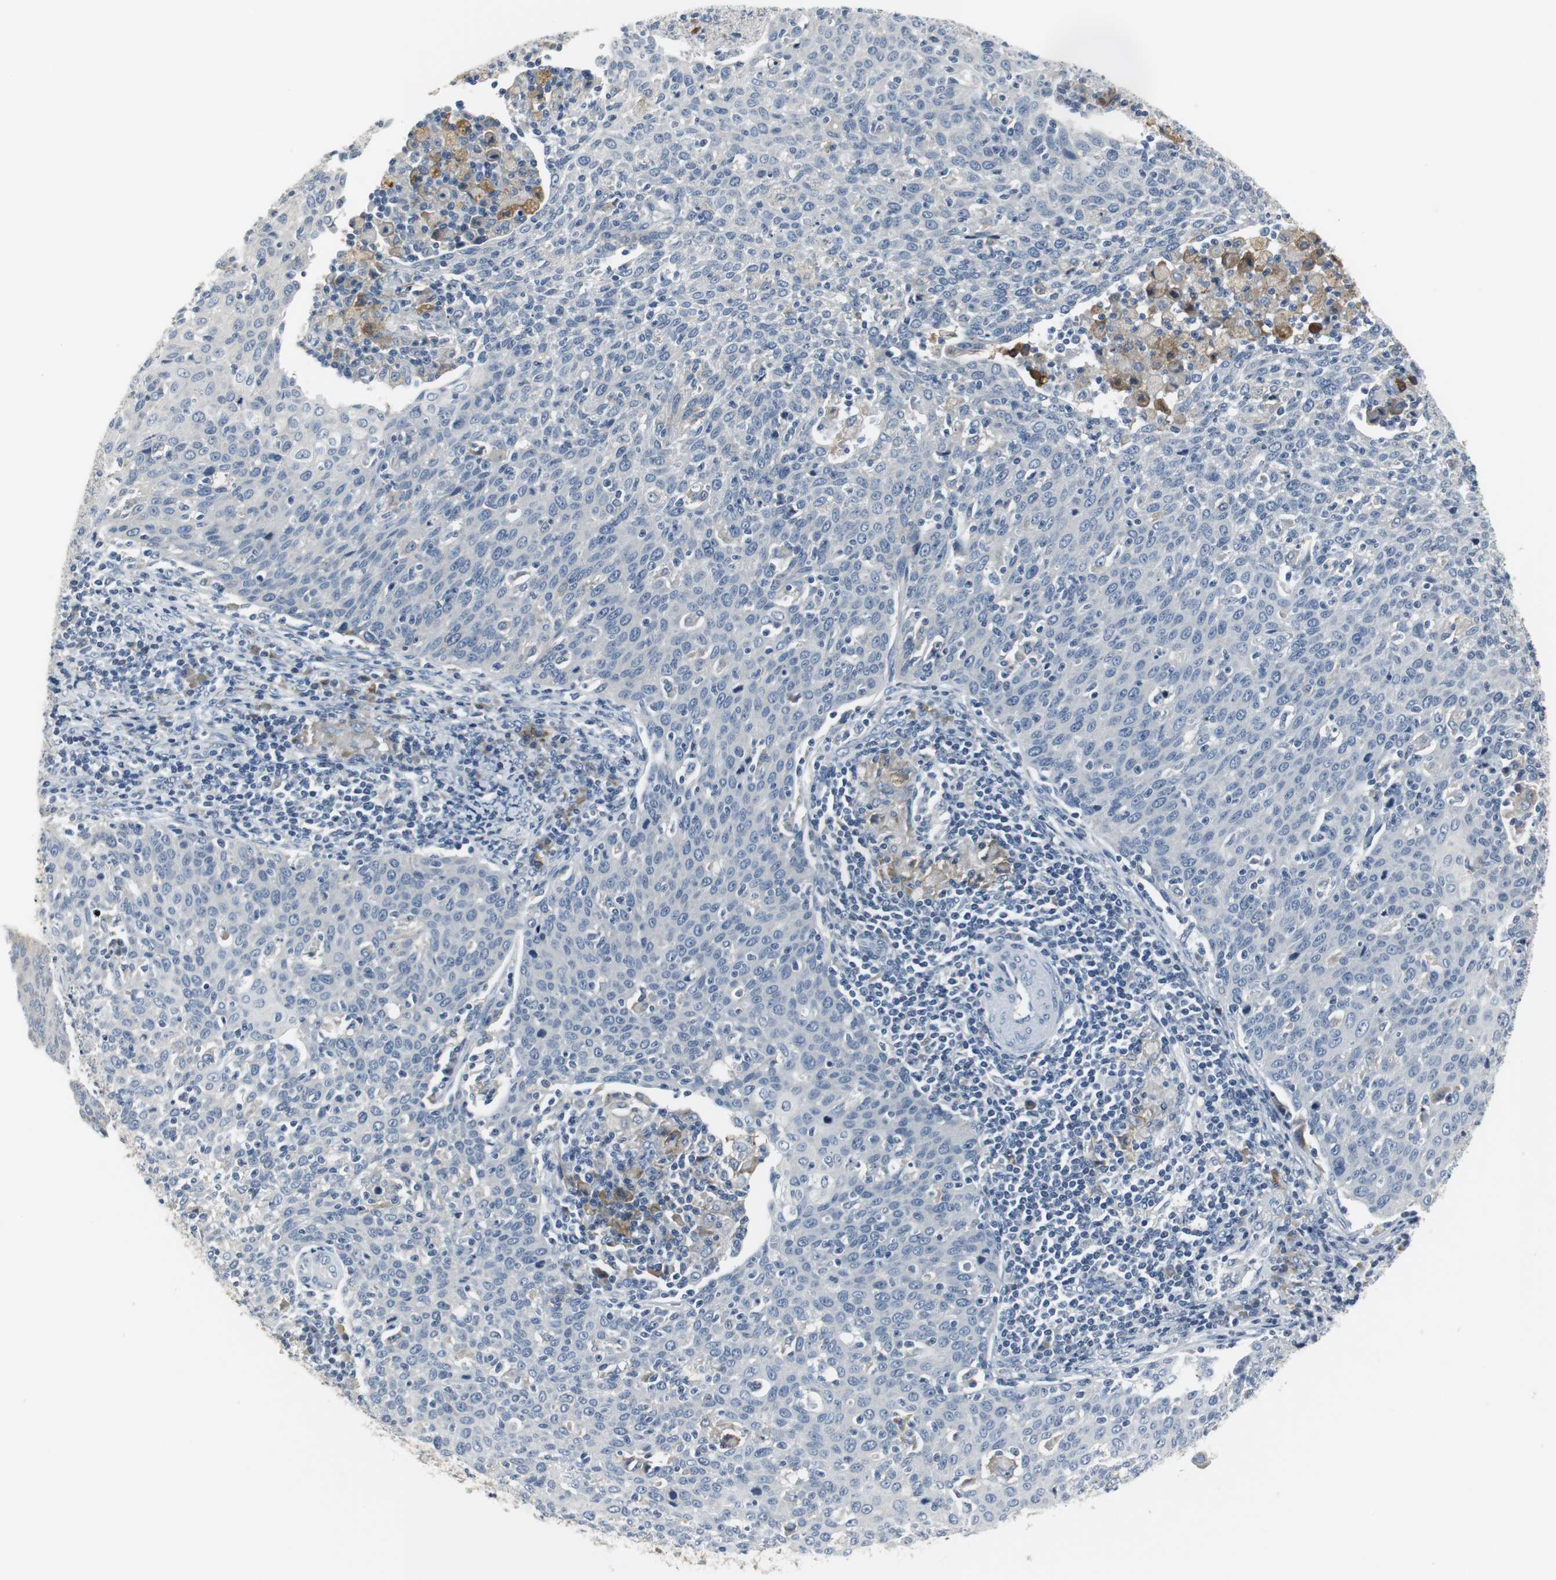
{"staining": {"intensity": "negative", "quantity": "none", "location": "none"}, "tissue": "cervical cancer", "cell_type": "Tumor cells", "image_type": "cancer", "snomed": [{"axis": "morphology", "description": "Squamous cell carcinoma, NOS"}, {"axis": "topography", "description": "Cervix"}], "caption": "This micrograph is of cervical cancer (squamous cell carcinoma) stained with IHC to label a protein in brown with the nuclei are counter-stained blue. There is no positivity in tumor cells.", "gene": "SLC2A5", "patient": {"sex": "female", "age": 38}}